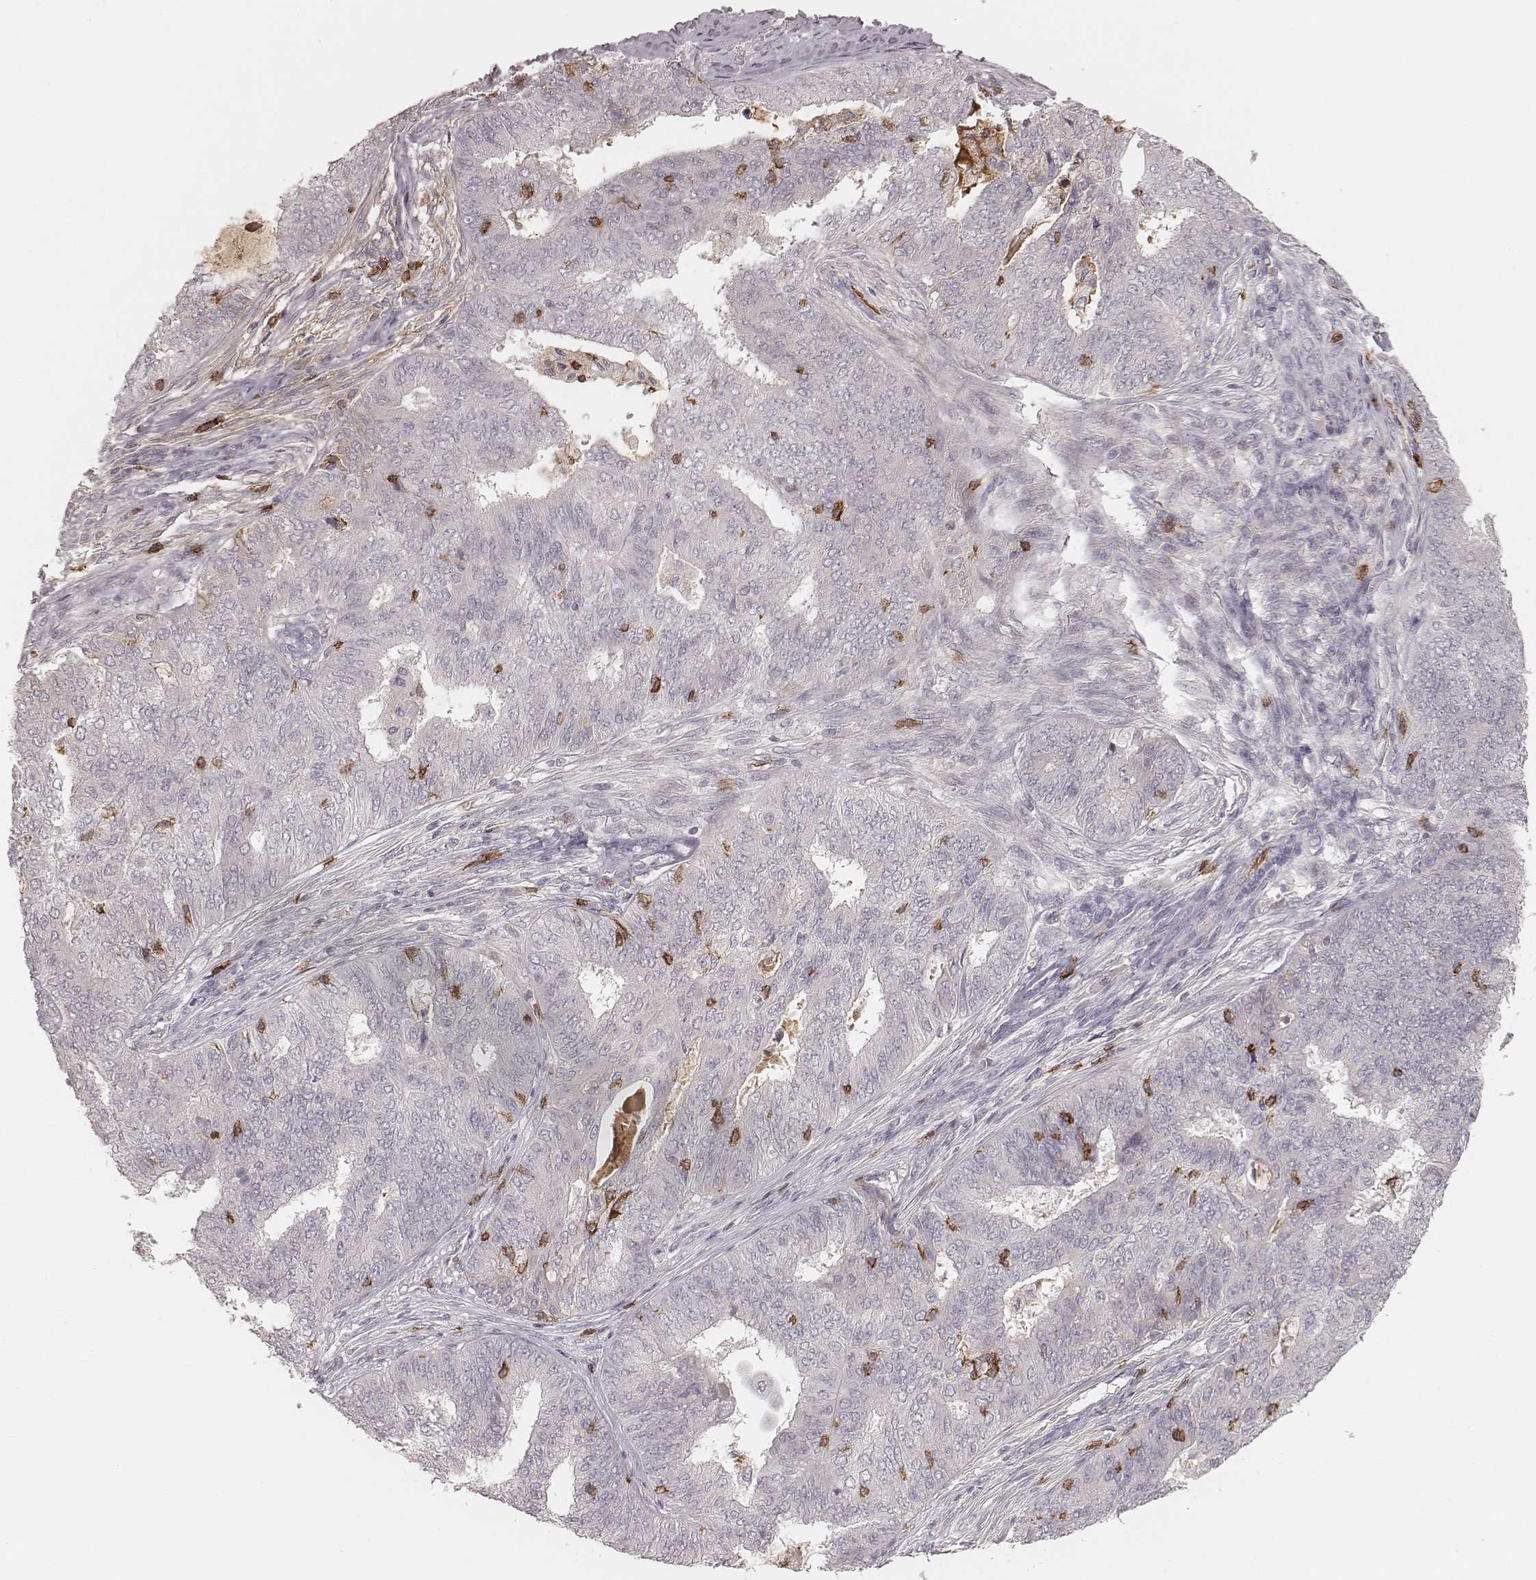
{"staining": {"intensity": "negative", "quantity": "none", "location": "none"}, "tissue": "endometrial cancer", "cell_type": "Tumor cells", "image_type": "cancer", "snomed": [{"axis": "morphology", "description": "Adenocarcinoma, NOS"}, {"axis": "topography", "description": "Endometrium"}], "caption": "Immunohistochemical staining of endometrial cancer exhibits no significant expression in tumor cells.", "gene": "CD8A", "patient": {"sex": "female", "age": 62}}